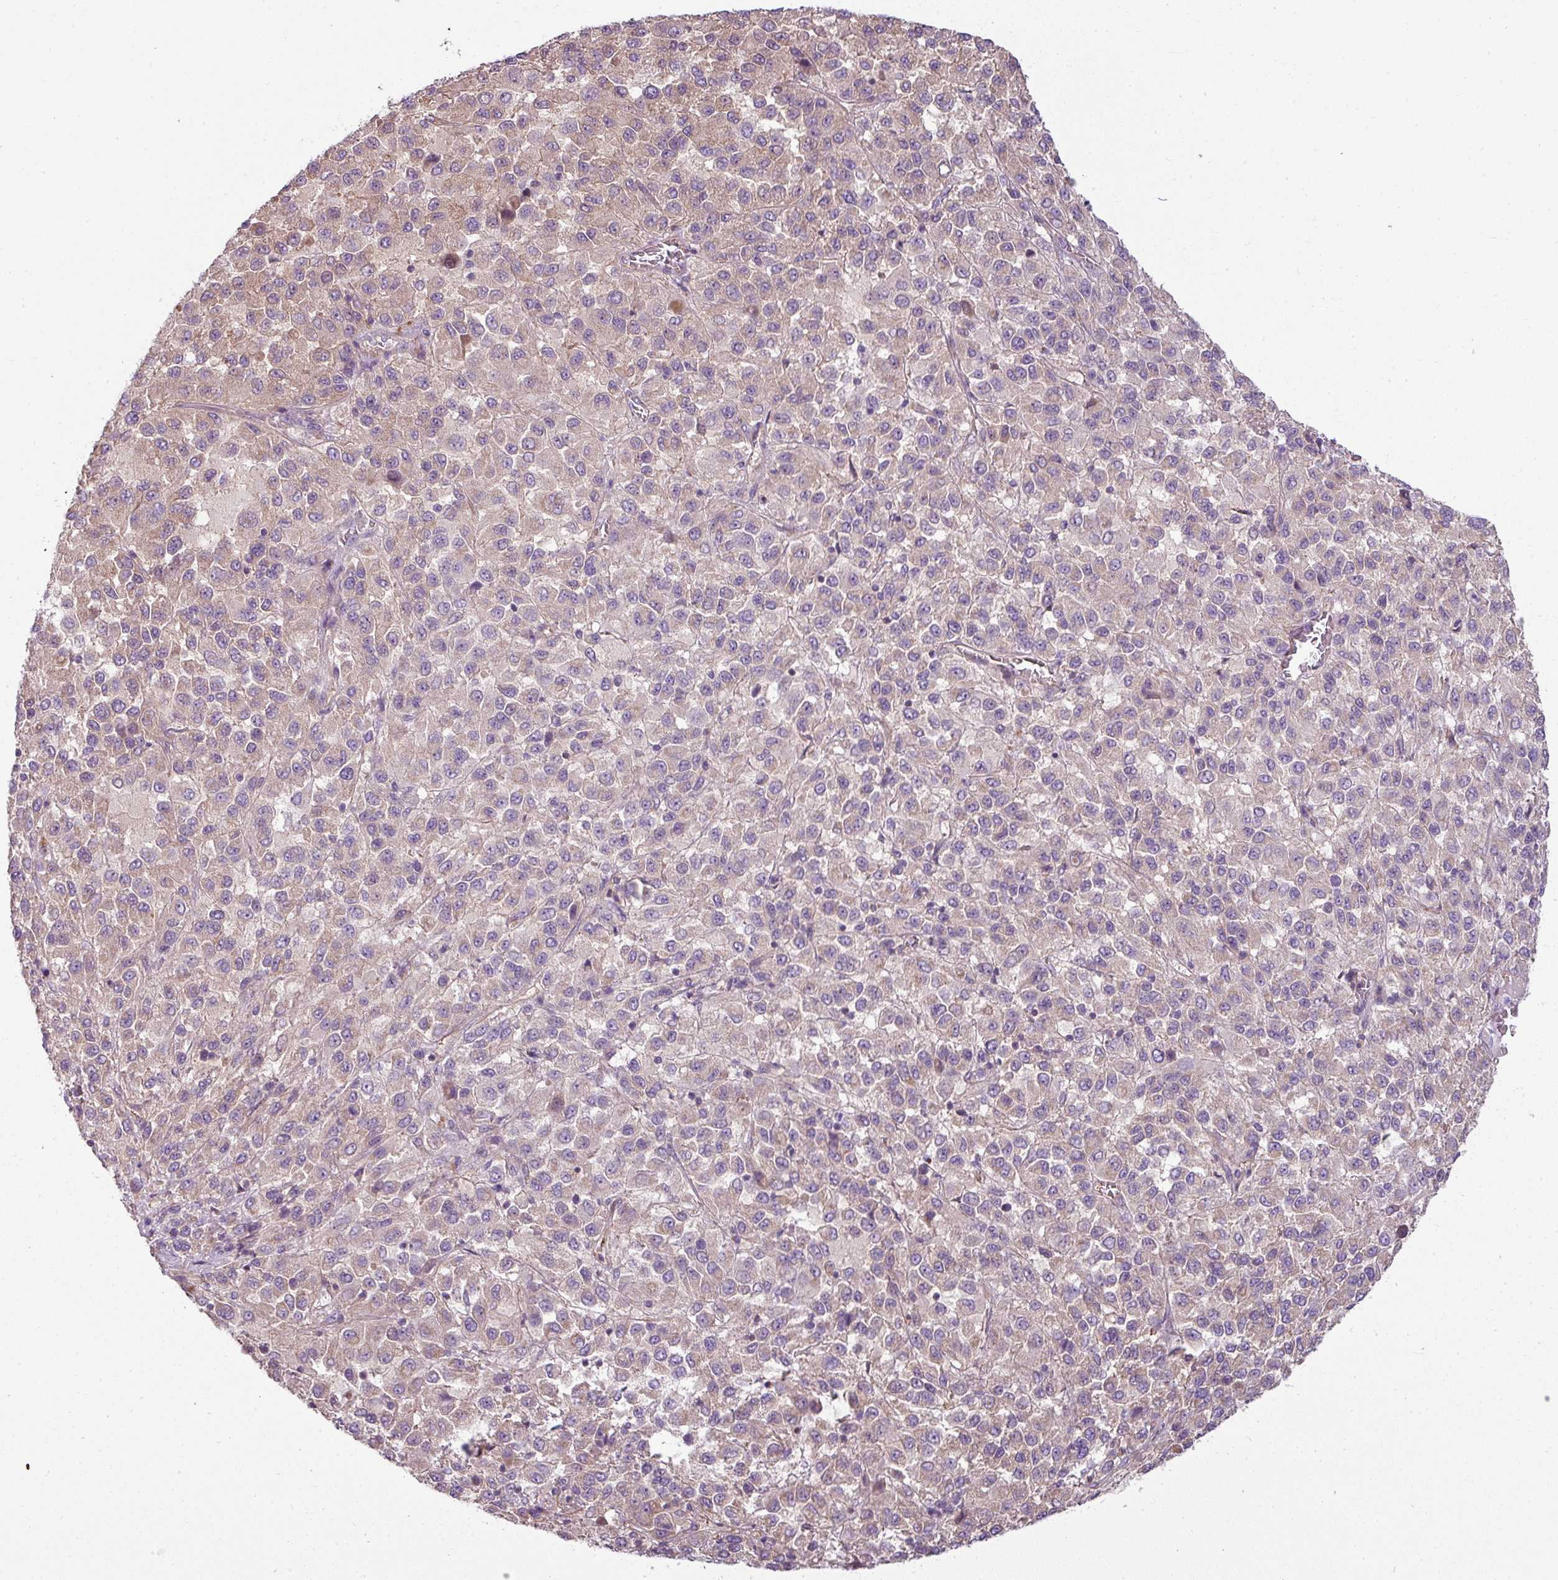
{"staining": {"intensity": "weak", "quantity": ">75%", "location": "cytoplasmic/membranous"}, "tissue": "melanoma", "cell_type": "Tumor cells", "image_type": "cancer", "snomed": [{"axis": "morphology", "description": "Malignant melanoma, Metastatic site"}, {"axis": "topography", "description": "Lung"}], "caption": "Immunohistochemical staining of melanoma exhibits low levels of weak cytoplasmic/membranous positivity in approximately >75% of tumor cells. (Brightfield microscopy of DAB IHC at high magnification).", "gene": "PALS2", "patient": {"sex": "male", "age": 64}}